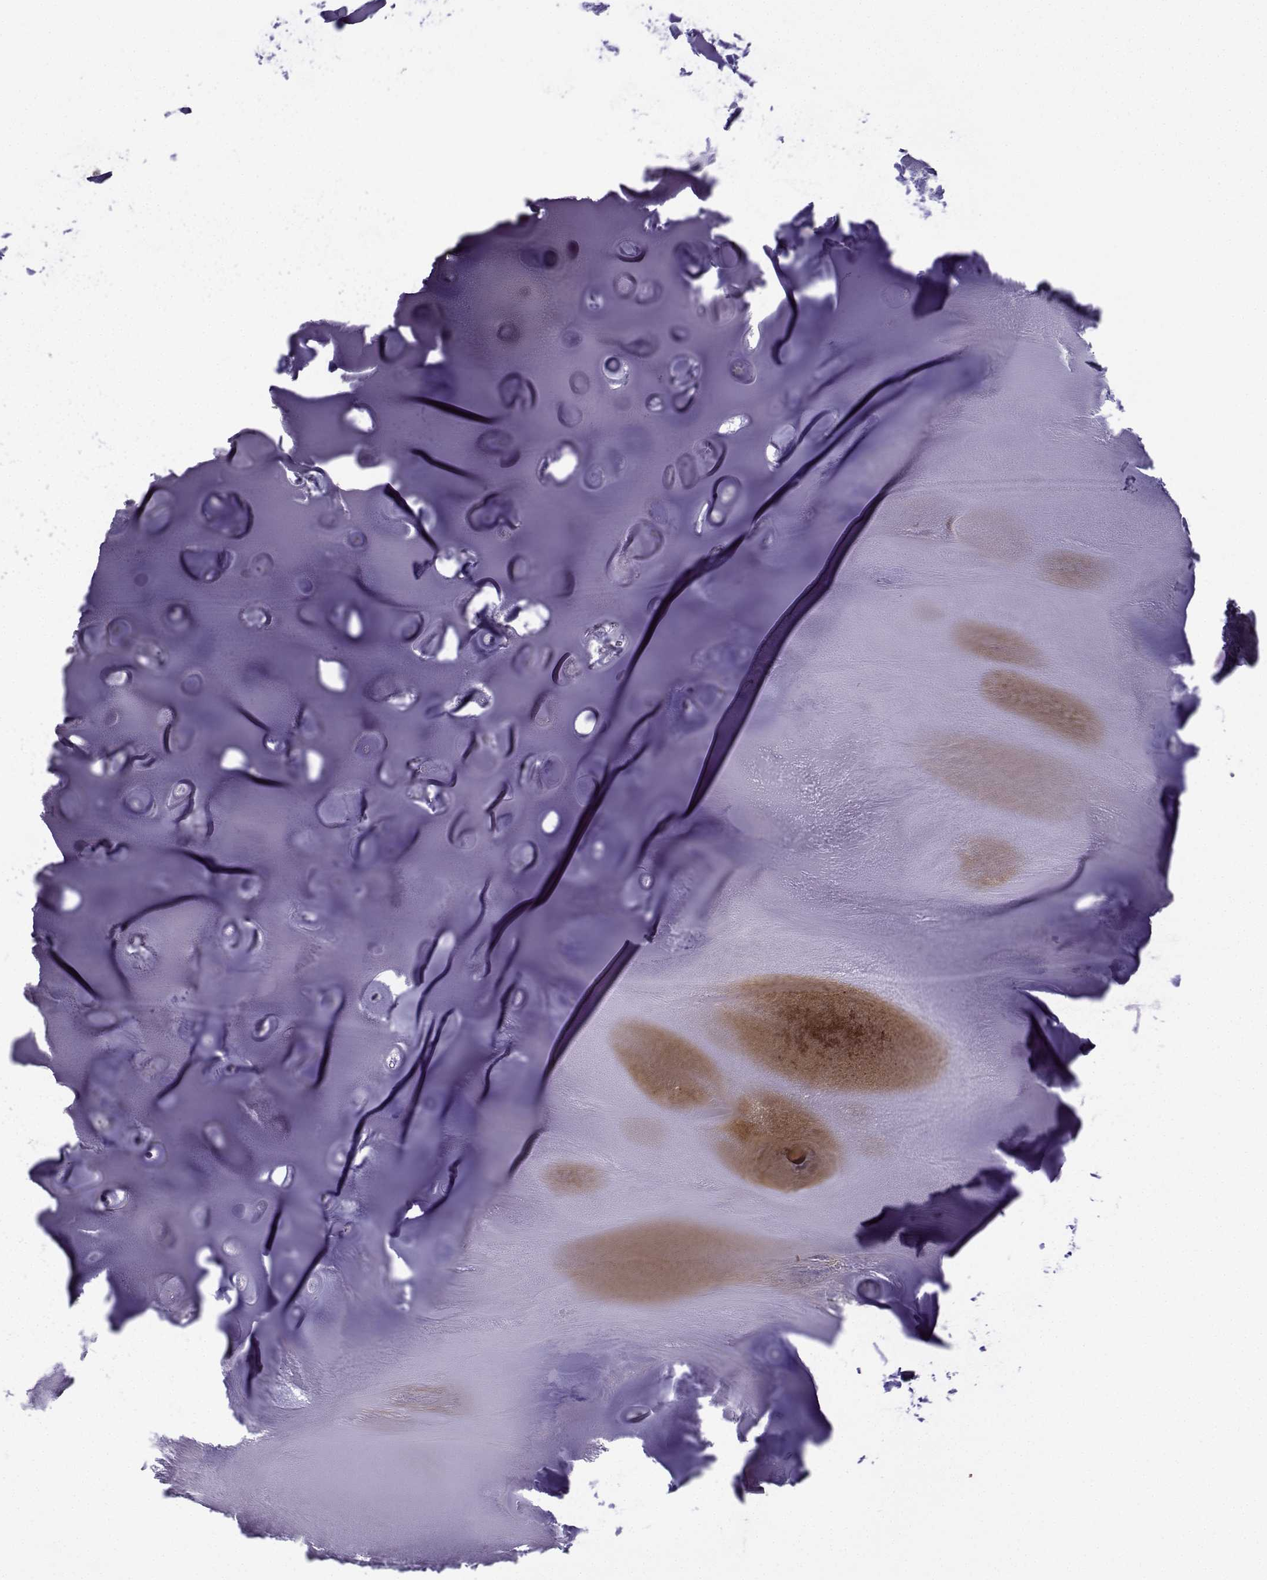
{"staining": {"intensity": "negative", "quantity": "none", "location": "none"}, "tissue": "soft tissue", "cell_type": "Chondrocytes", "image_type": "normal", "snomed": [{"axis": "morphology", "description": "Normal tissue, NOS"}, {"axis": "morphology", "description": "Squamous cell carcinoma, NOS"}, {"axis": "topography", "description": "Cartilage tissue"}, {"axis": "topography", "description": "Lung"}], "caption": "Human soft tissue stained for a protein using immunohistochemistry exhibits no positivity in chondrocytes.", "gene": "CFAP70", "patient": {"sex": "male", "age": 66}}